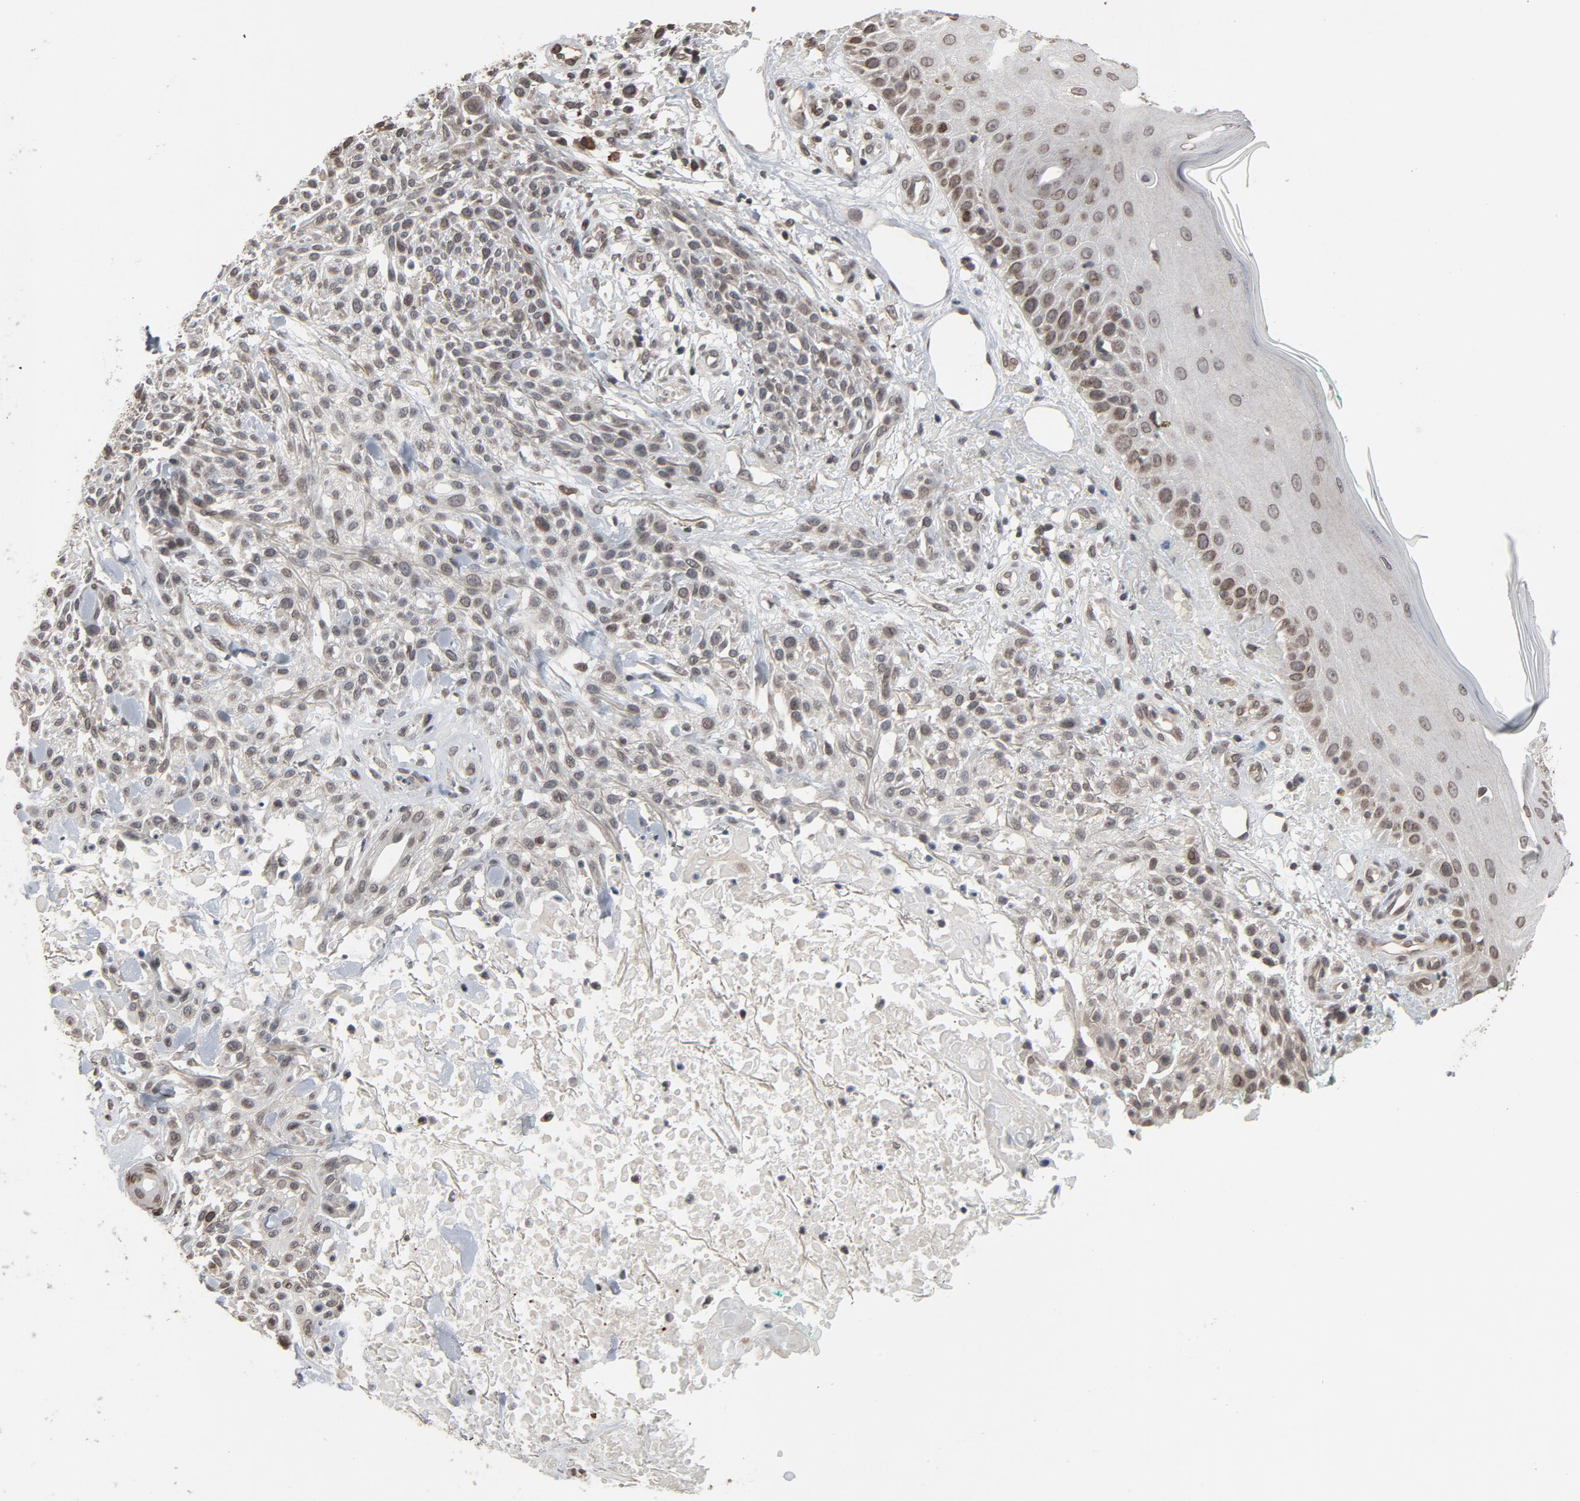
{"staining": {"intensity": "weak", "quantity": "25%-75%", "location": "nuclear"}, "tissue": "skin cancer", "cell_type": "Tumor cells", "image_type": "cancer", "snomed": [{"axis": "morphology", "description": "Squamous cell carcinoma, NOS"}, {"axis": "topography", "description": "Skin"}], "caption": "Weak nuclear positivity for a protein is present in about 25%-75% of tumor cells of skin squamous cell carcinoma using IHC.", "gene": "POM121", "patient": {"sex": "female", "age": 42}}